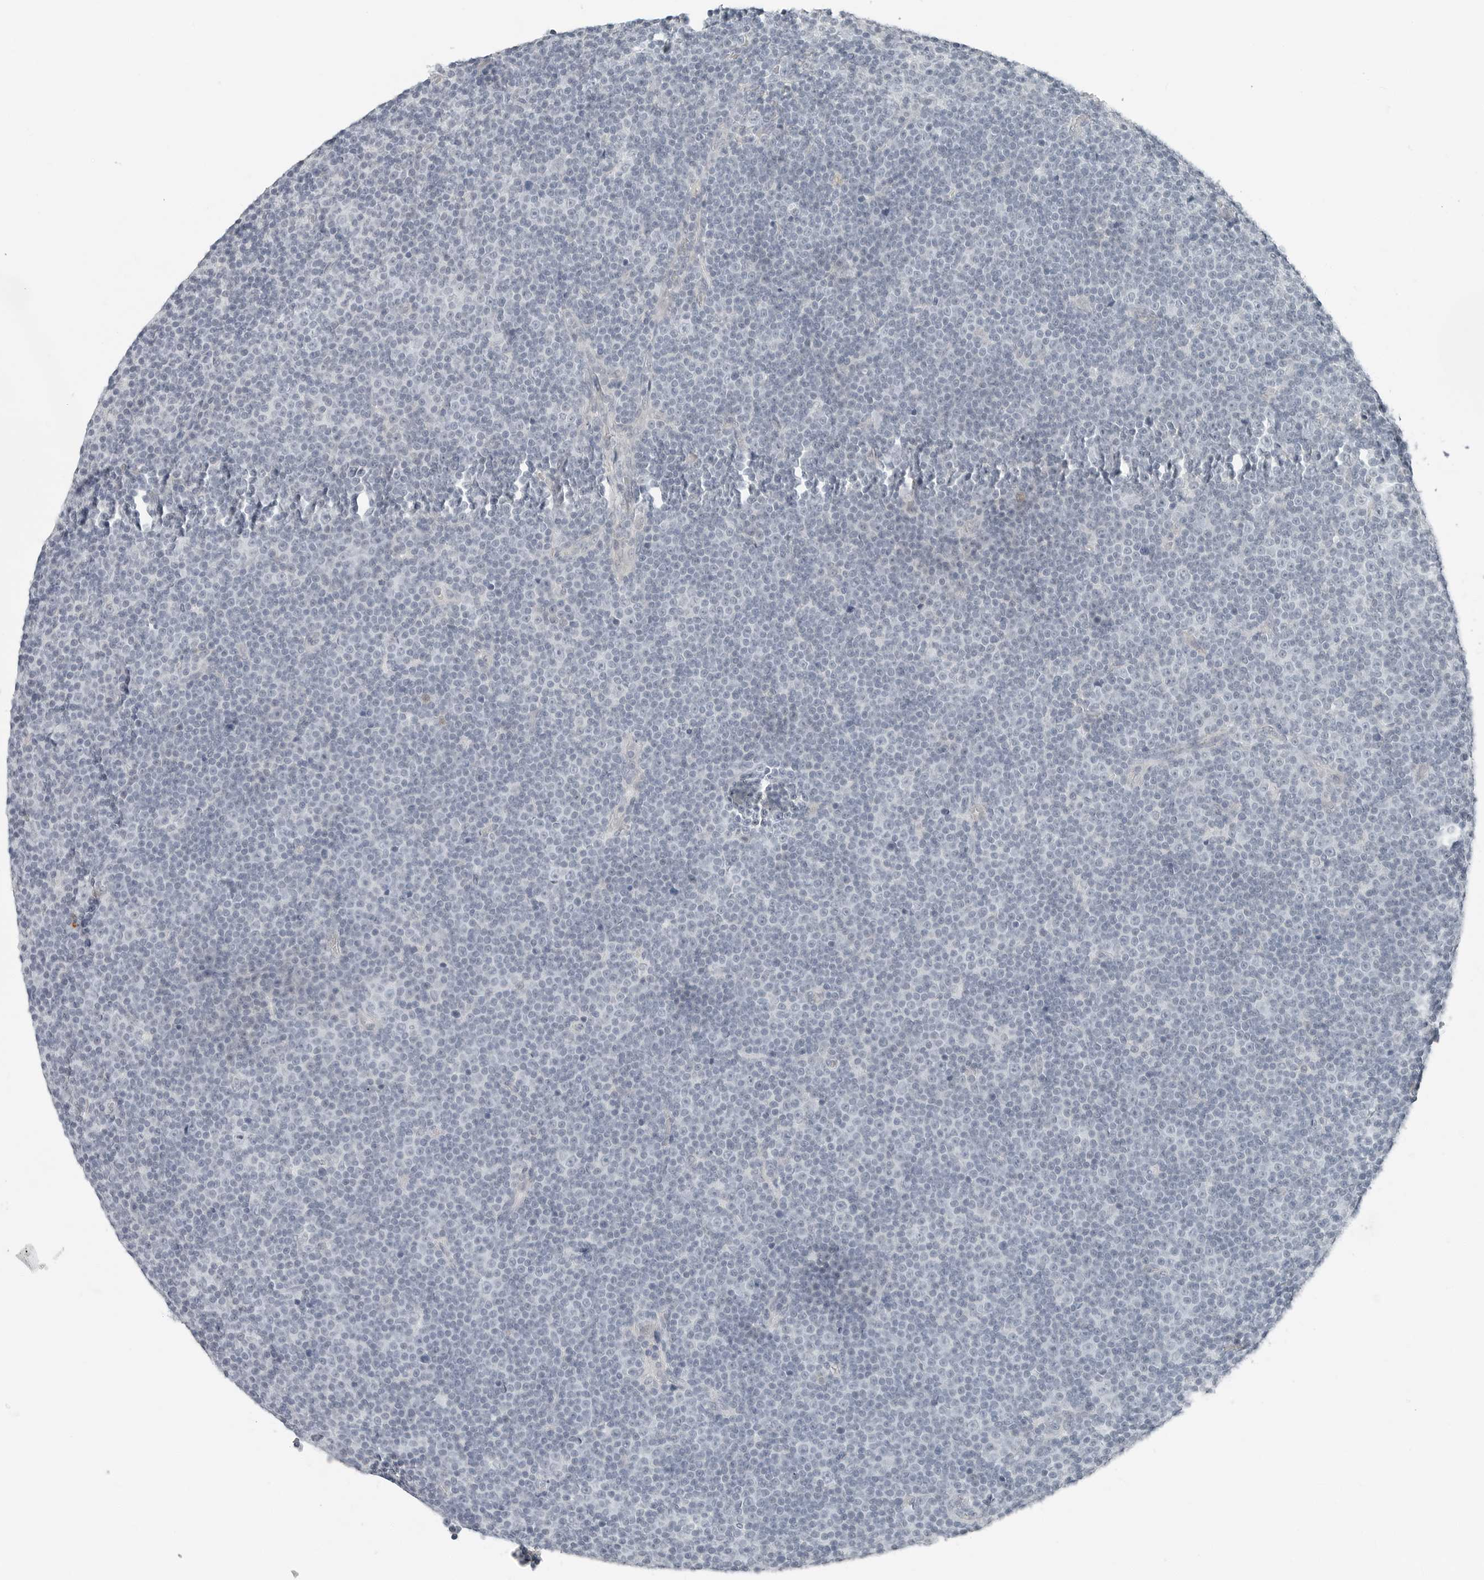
{"staining": {"intensity": "negative", "quantity": "none", "location": "none"}, "tissue": "lymphoma", "cell_type": "Tumor cells", "image_type": "cancer", "snomed": [{"axis": "morphology", "description": "Malignant lymphoma, non-Hodgkin's type, Low grade"}, {"axis": "topography", "description": "Lymph node"}], "caption": "This is an IHC image of human lymphoma. There is no staining in tumor cells.", "gene": "XIRP1", "patient": {"sex": "female", "age": 67}}